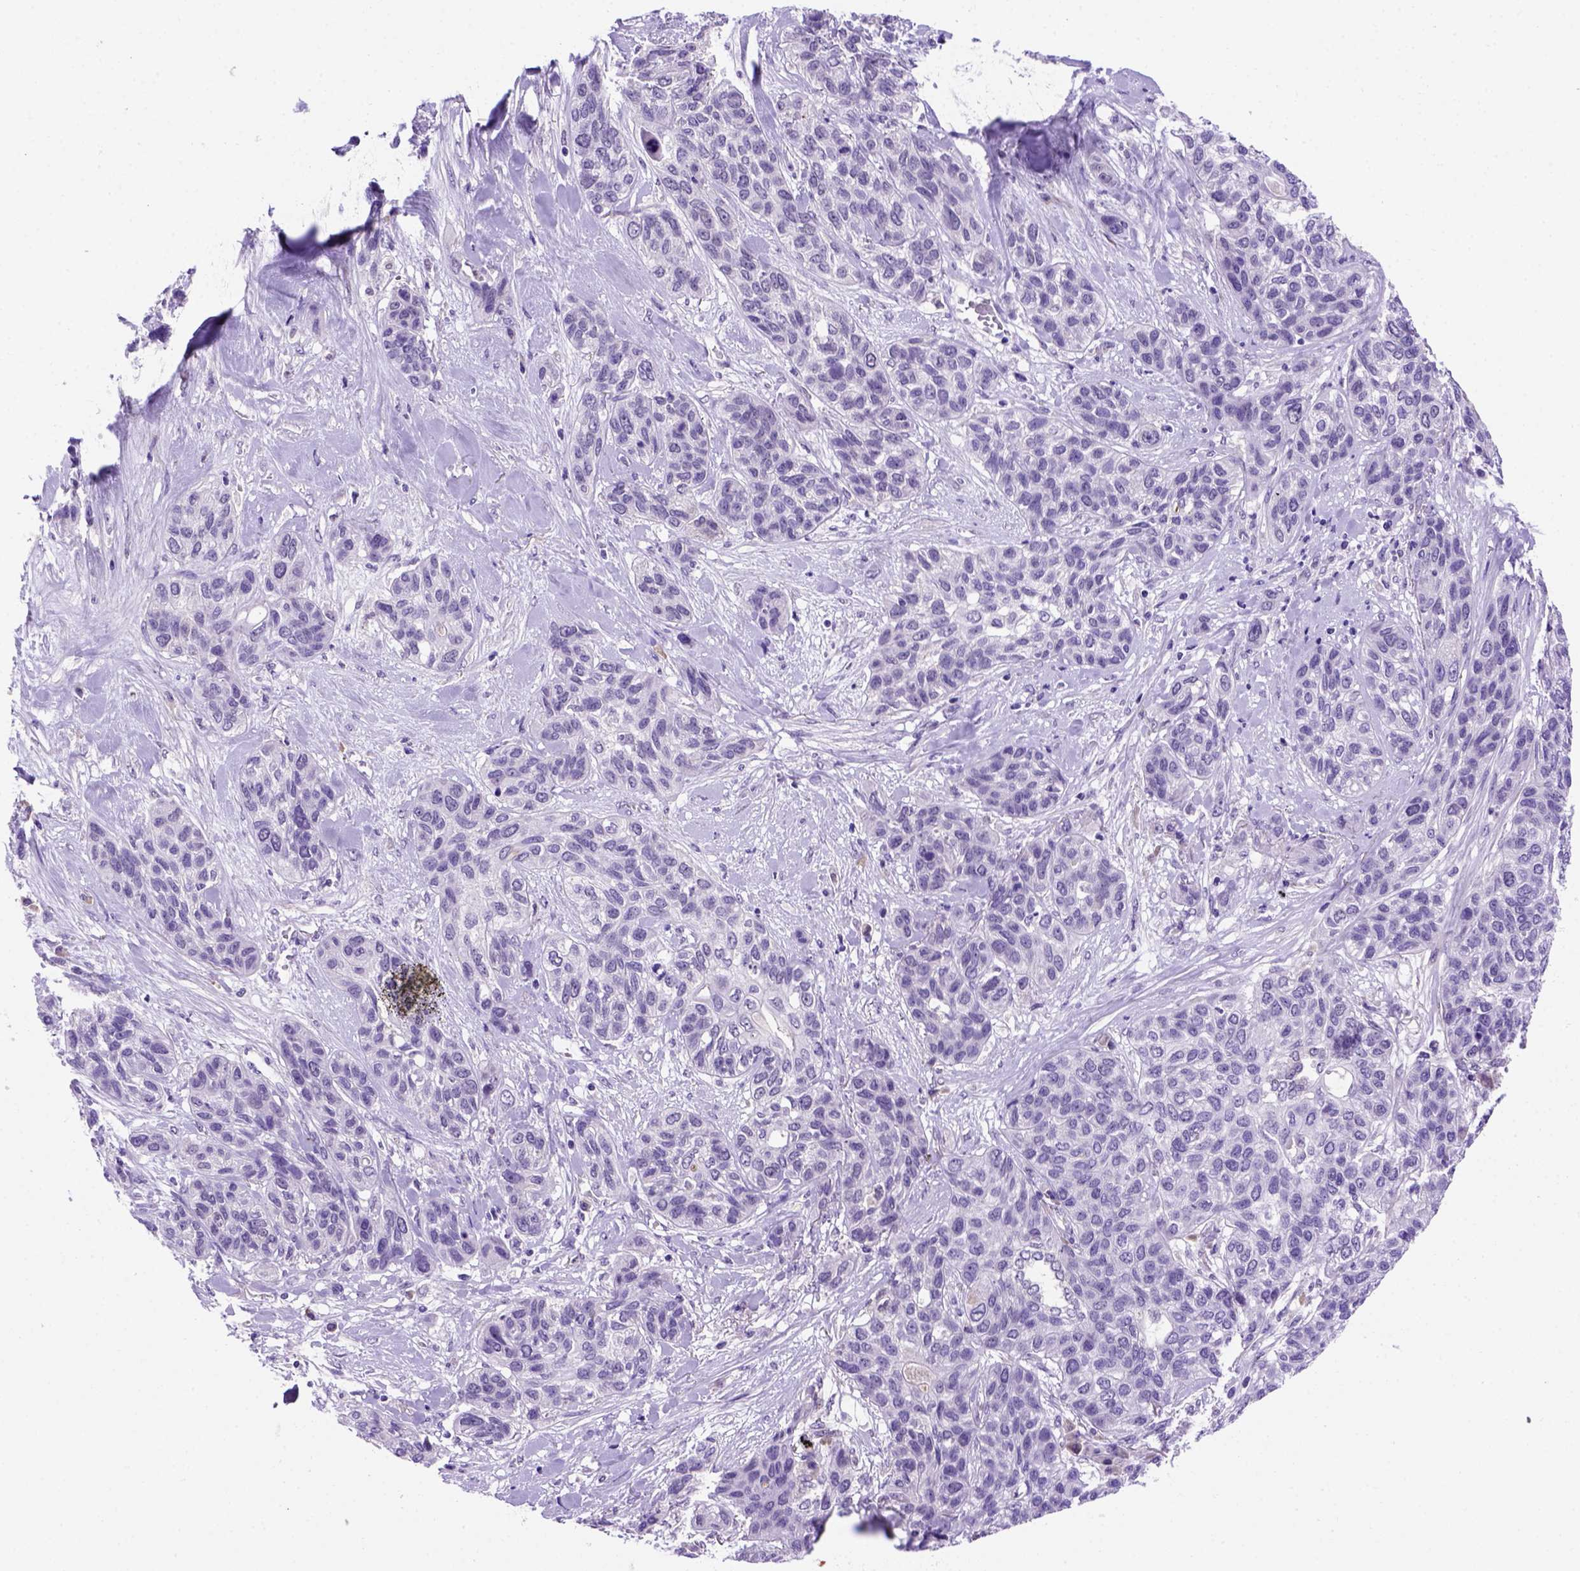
{"staining": {"intensity": "negative", "quantity": "none", "location": "none"}, "tissue": "lung cancer", "cell_type": "Tumor cells", "image_type": "cancer", "snomed": [{"axis": "morphology", "description": "Squamous cell carcinoma, NOS"}, {"axis": "topography", "description": "Lung"}], "caption": "High power microscopy image of an IHC micrograph of lung squamous cell carcinoma, revealing no significant staining in tumor cells.", "gene": "FAM81B", "patient": {"sex": "female", "age": 70}}